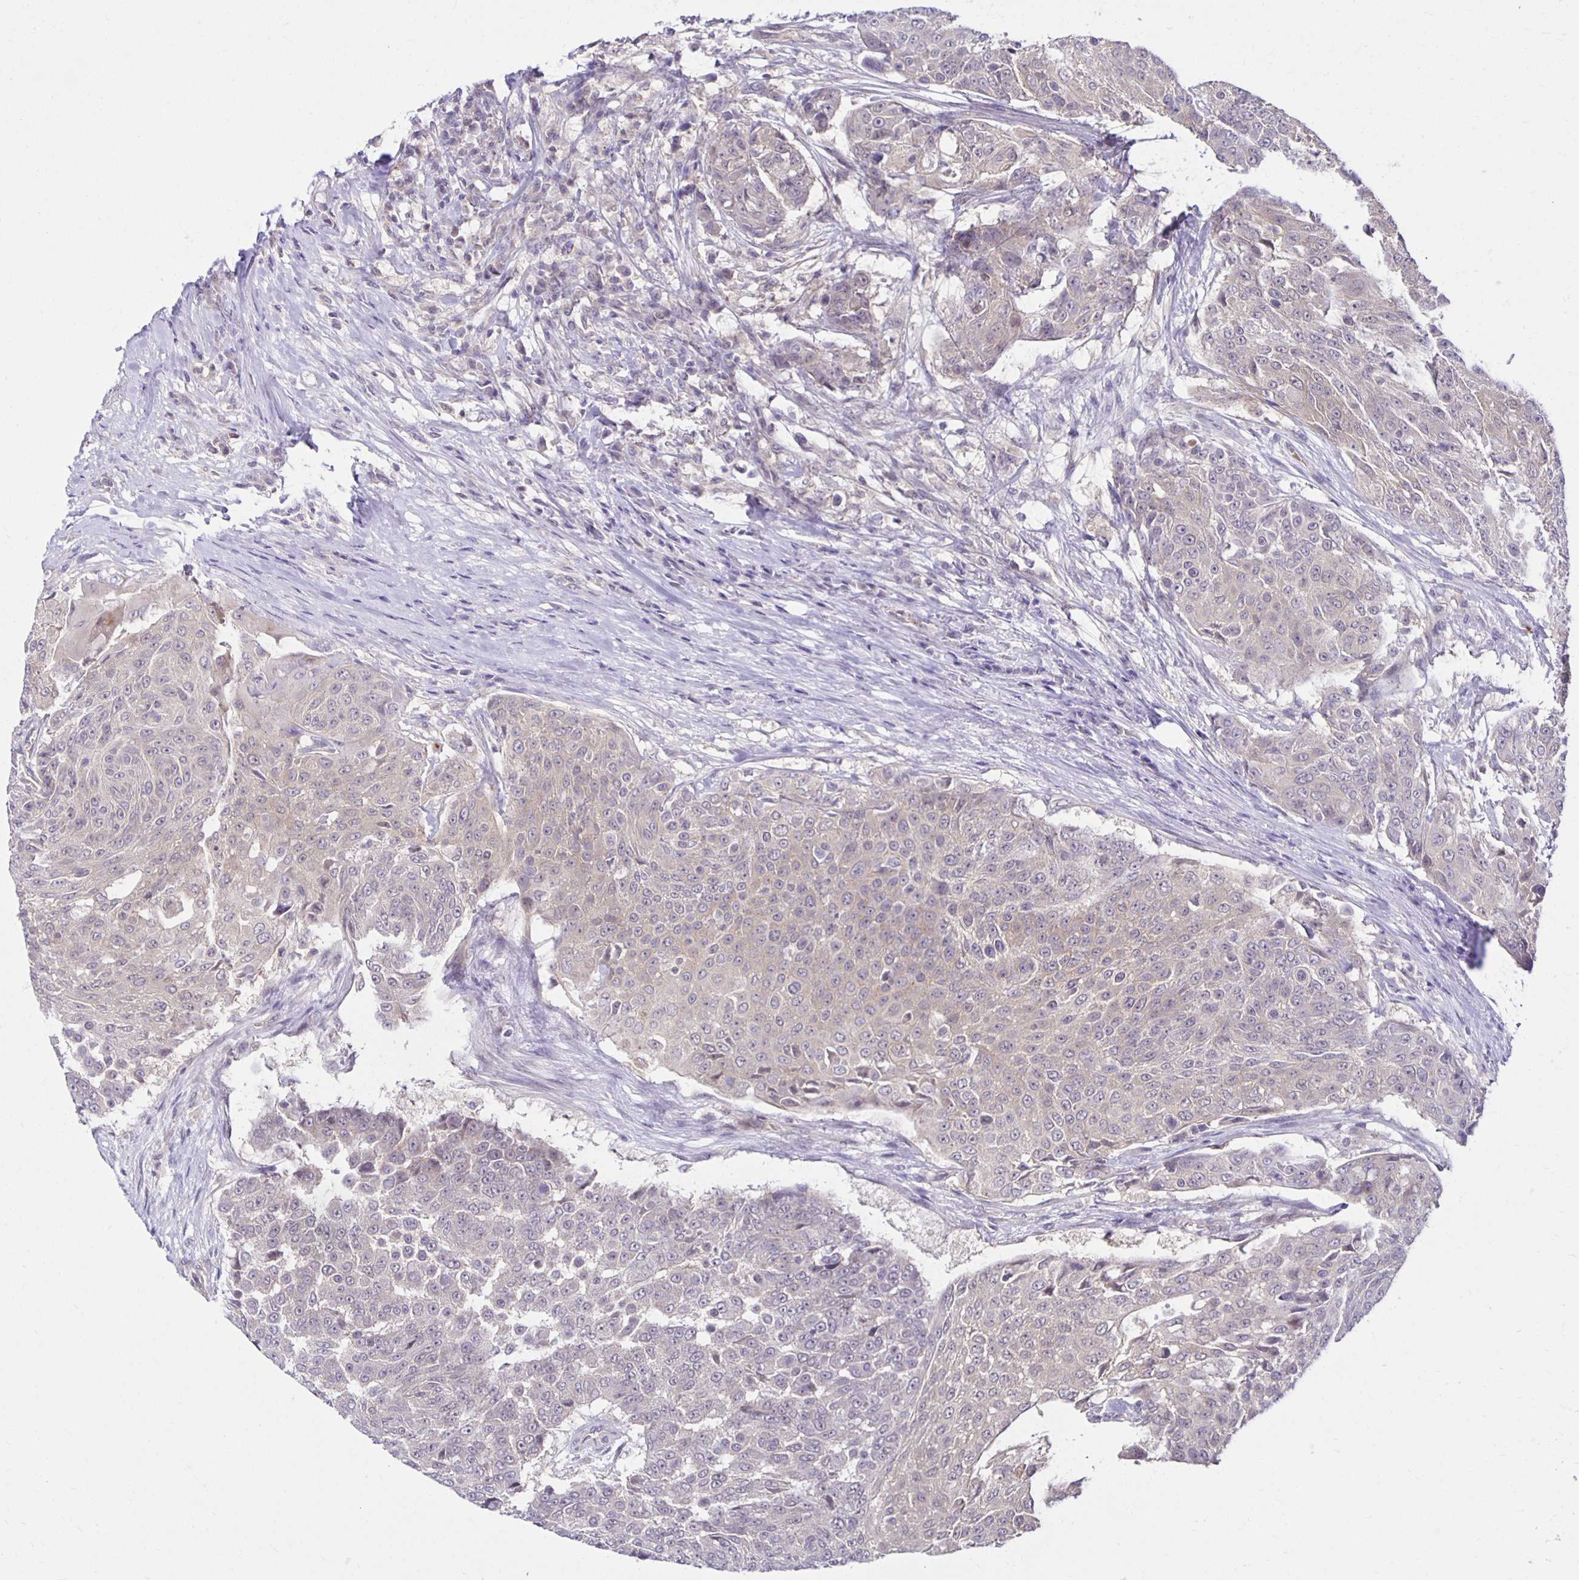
{"staining": {"intensity": "negative", "quantity": "none", "location": "none"}, "tissue": "urothelial cancer", "cell_type": "Tumor cells", "image_type": "cancer", "snomed": [{"axis": "morphology", "description": "Urothelial carcinoma, High grade"}, {"axis": "topography", "description": "Urinary bladder"}], "caption": "A high-resolution histopathology image shows IHC staining of urothelial cancer, which exhibits no significant staining in tumor cells. (Stains: DAB (3,3'-diaminobenzidine) IHC with hematoxylin counter stain, Microscopy: brightfield microscopy at high magnification).", "gene": "MIEN1", "patient": {"sex": "female", "age": 63}}